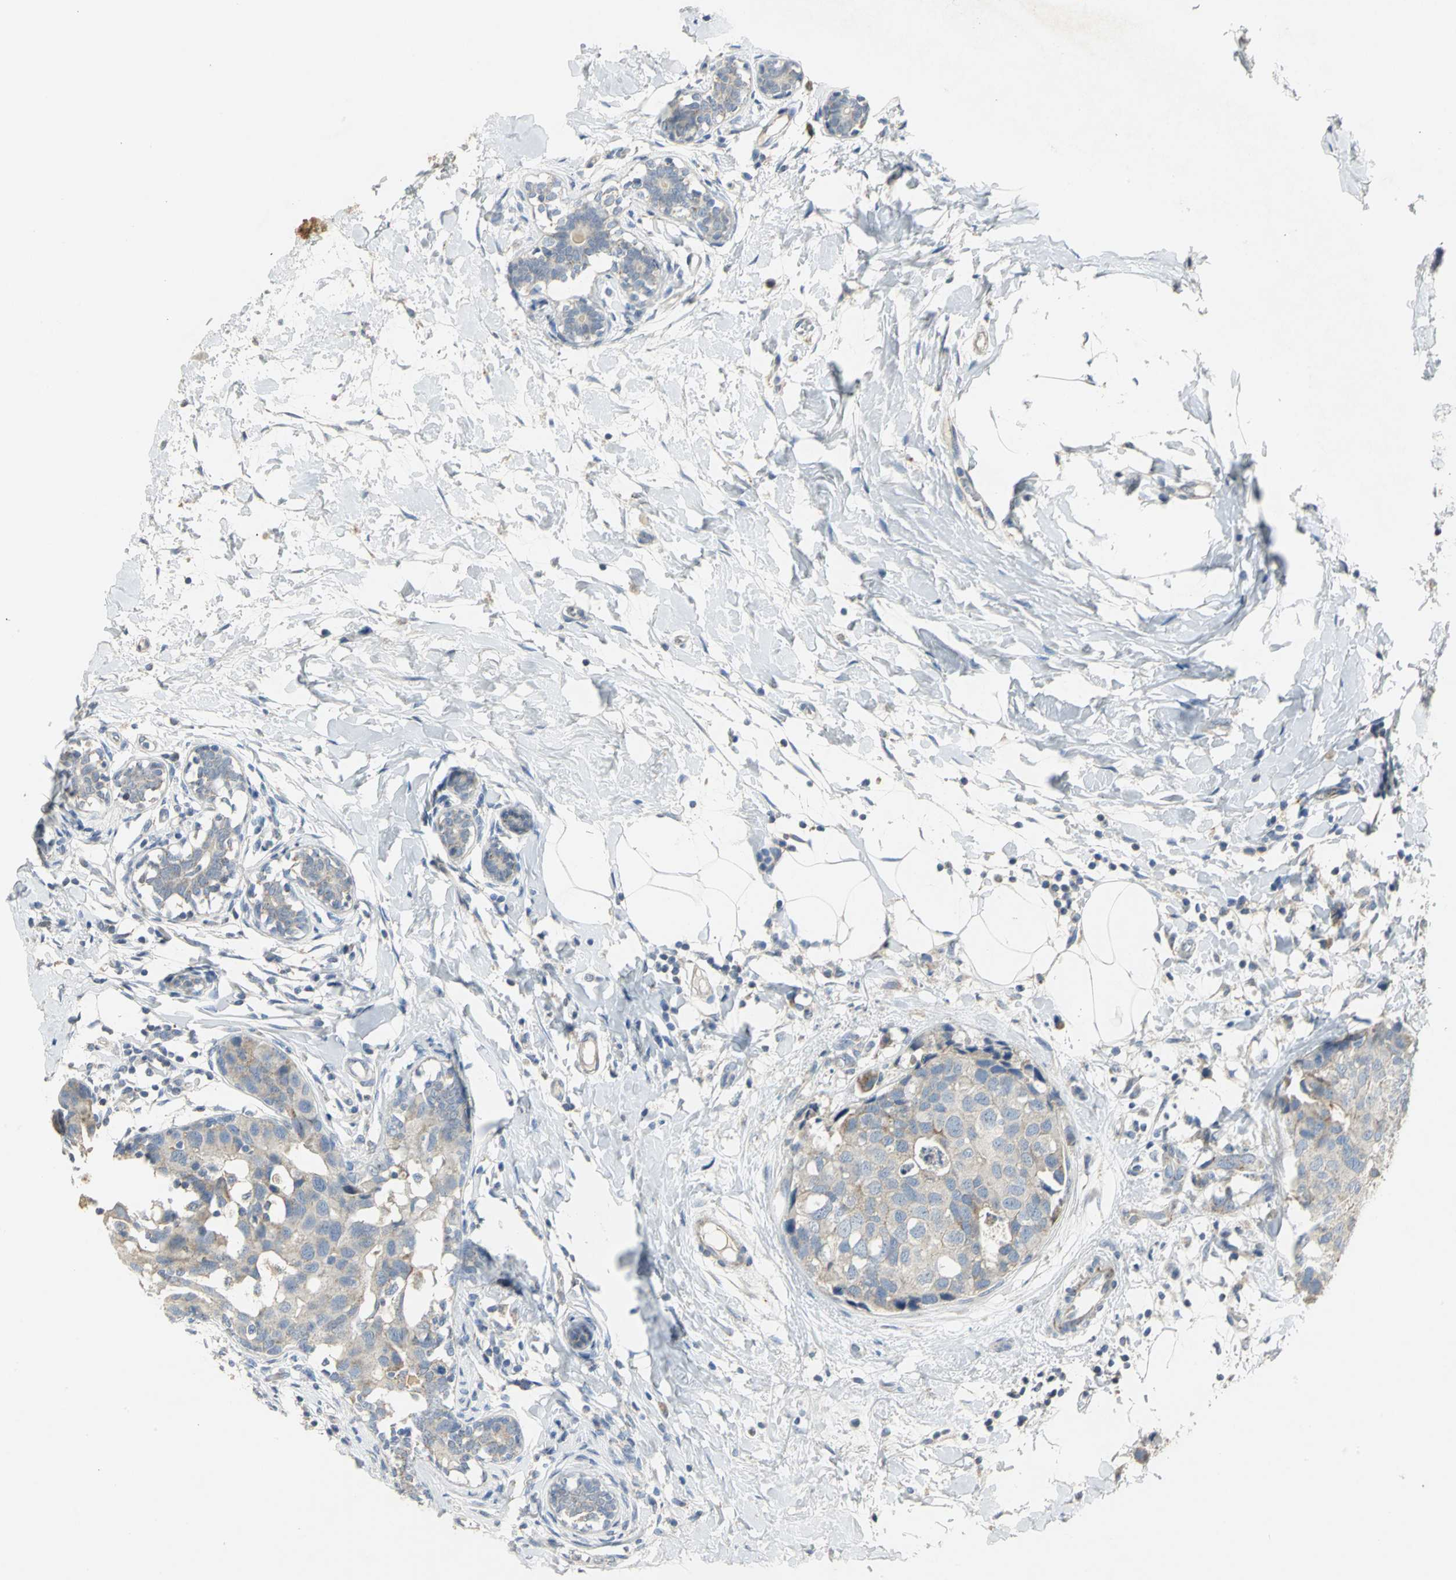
{"staining": {"intensity": "weak", "quantity": ">75%", "location": "cytoplasmic/membranous"}, "tissue": "breast cancer", "cell_type": "Tumor cells", "image_type": "cancer", "snomed": [{"axis": "morphology", "description": "Normal tissue, NOS"}, {"axis": "morphology", "description": "Duct carcinoma"}, {"axis": "topography", "description": "Breast"}], "caption": "A photomicrograph of human breast cancer stained for a protein displays weak cytoplasmic/membranous brown staining in tumor cells.", "gene": "SPPL2B", "patient": {"sex": "female", "age": 50}}